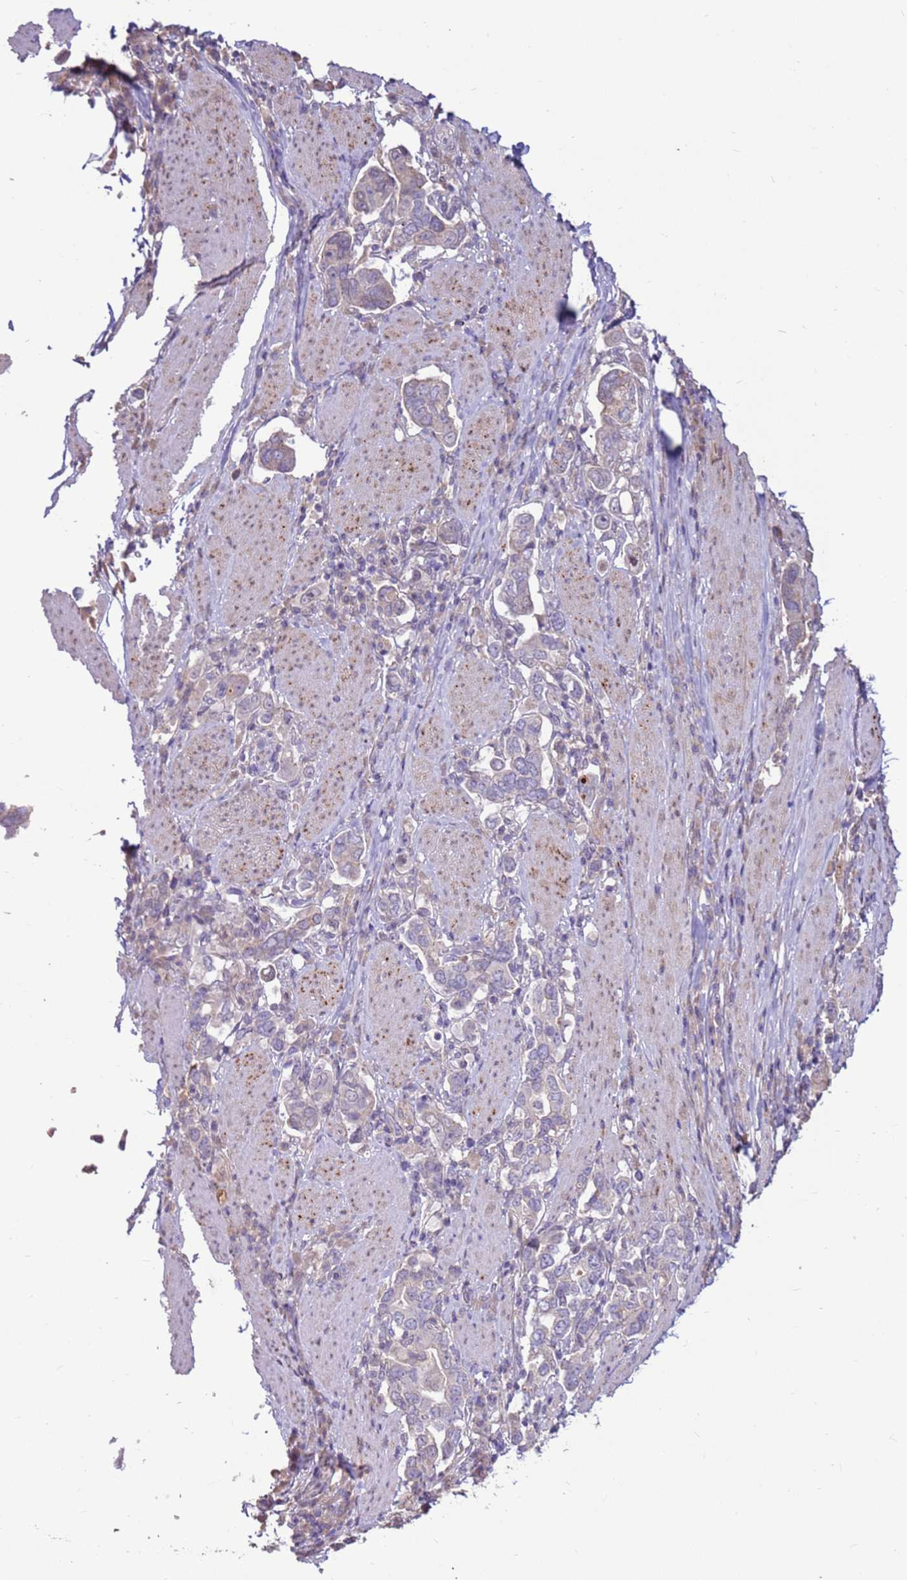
{"staining": {"intensity": "negative", "quantity": "none", "location": "none"}, "tissue": "stomach cancer", "cell_type": "Tumor cells", "image_type": "cancer", "snomed": [{"axis": "morphology", "description": "Adenocarcinoma, NOS"}, {"axis": "topography", "description": "Stomach, upper"}, {"axis": "topography", "description": "Stomach"}], "caption": "Immunohistochemical staining of human stomach cancer (adenocarcinoma) exhibits no significant expression in tumor cells.", "gene": "LGI4", "patient": {"sex": "male", "age": 62}}